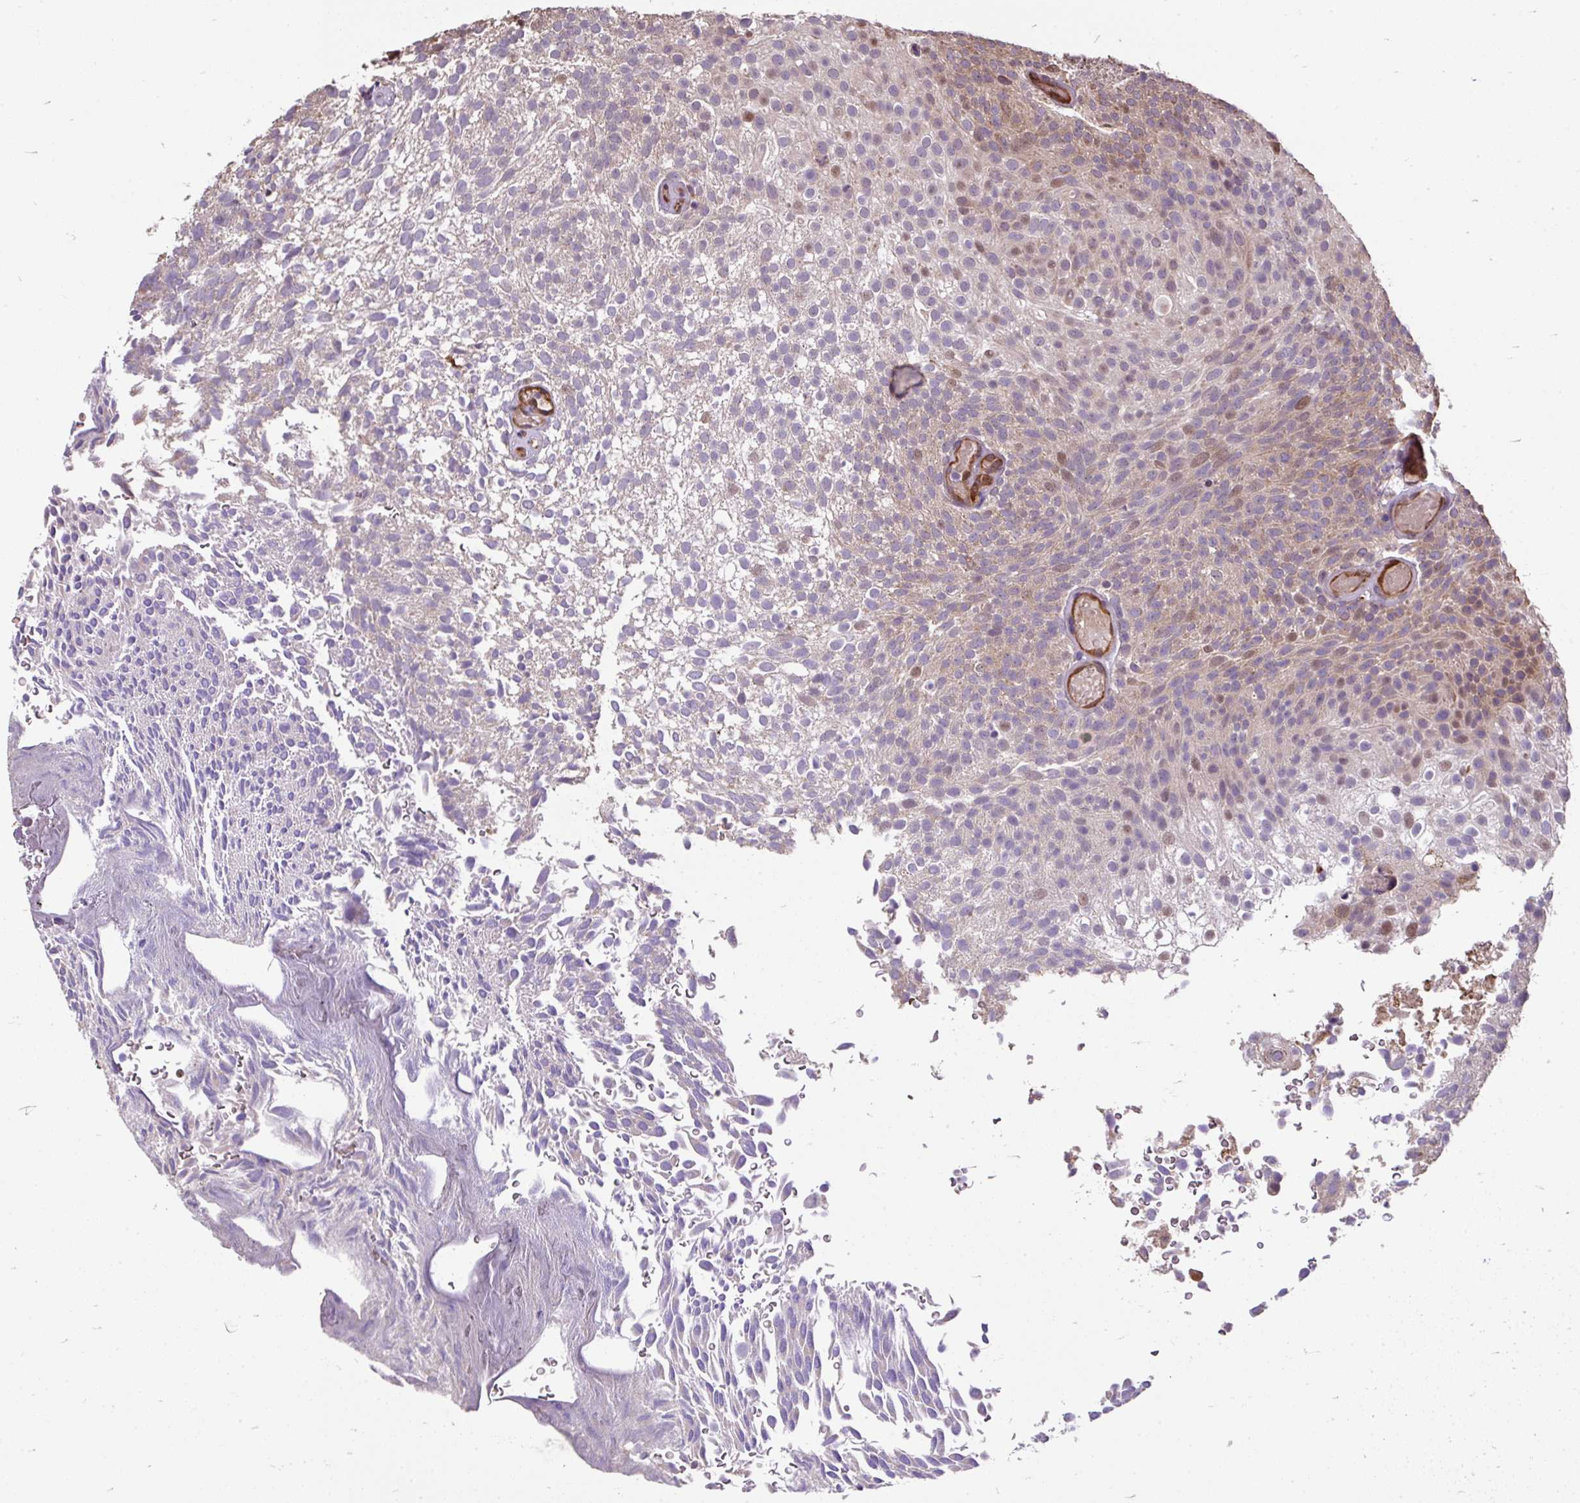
{"staining": {"intensity": "weak", "quantity": "25%-75%", "location": "cytoplasmic/membranous,nuclear"}, "tissue": "urothelial cancer", "cell_type": "Tumor cells", "image_type": "cancer", "snomed": [{"axis": "morphology", "description": "Urothelial carcinoma, Low grade"}, {"axis": "topography", "description": "Urinary bladder"}], "caption": "Tumor cells reveal low levels of weak cytoplasmic/membranous and nuclear positivity in about 25%-75% of cells in human urothelial cancer.", "gene": "PUS7L", "patient": {"sex": "male", "age": 78}}